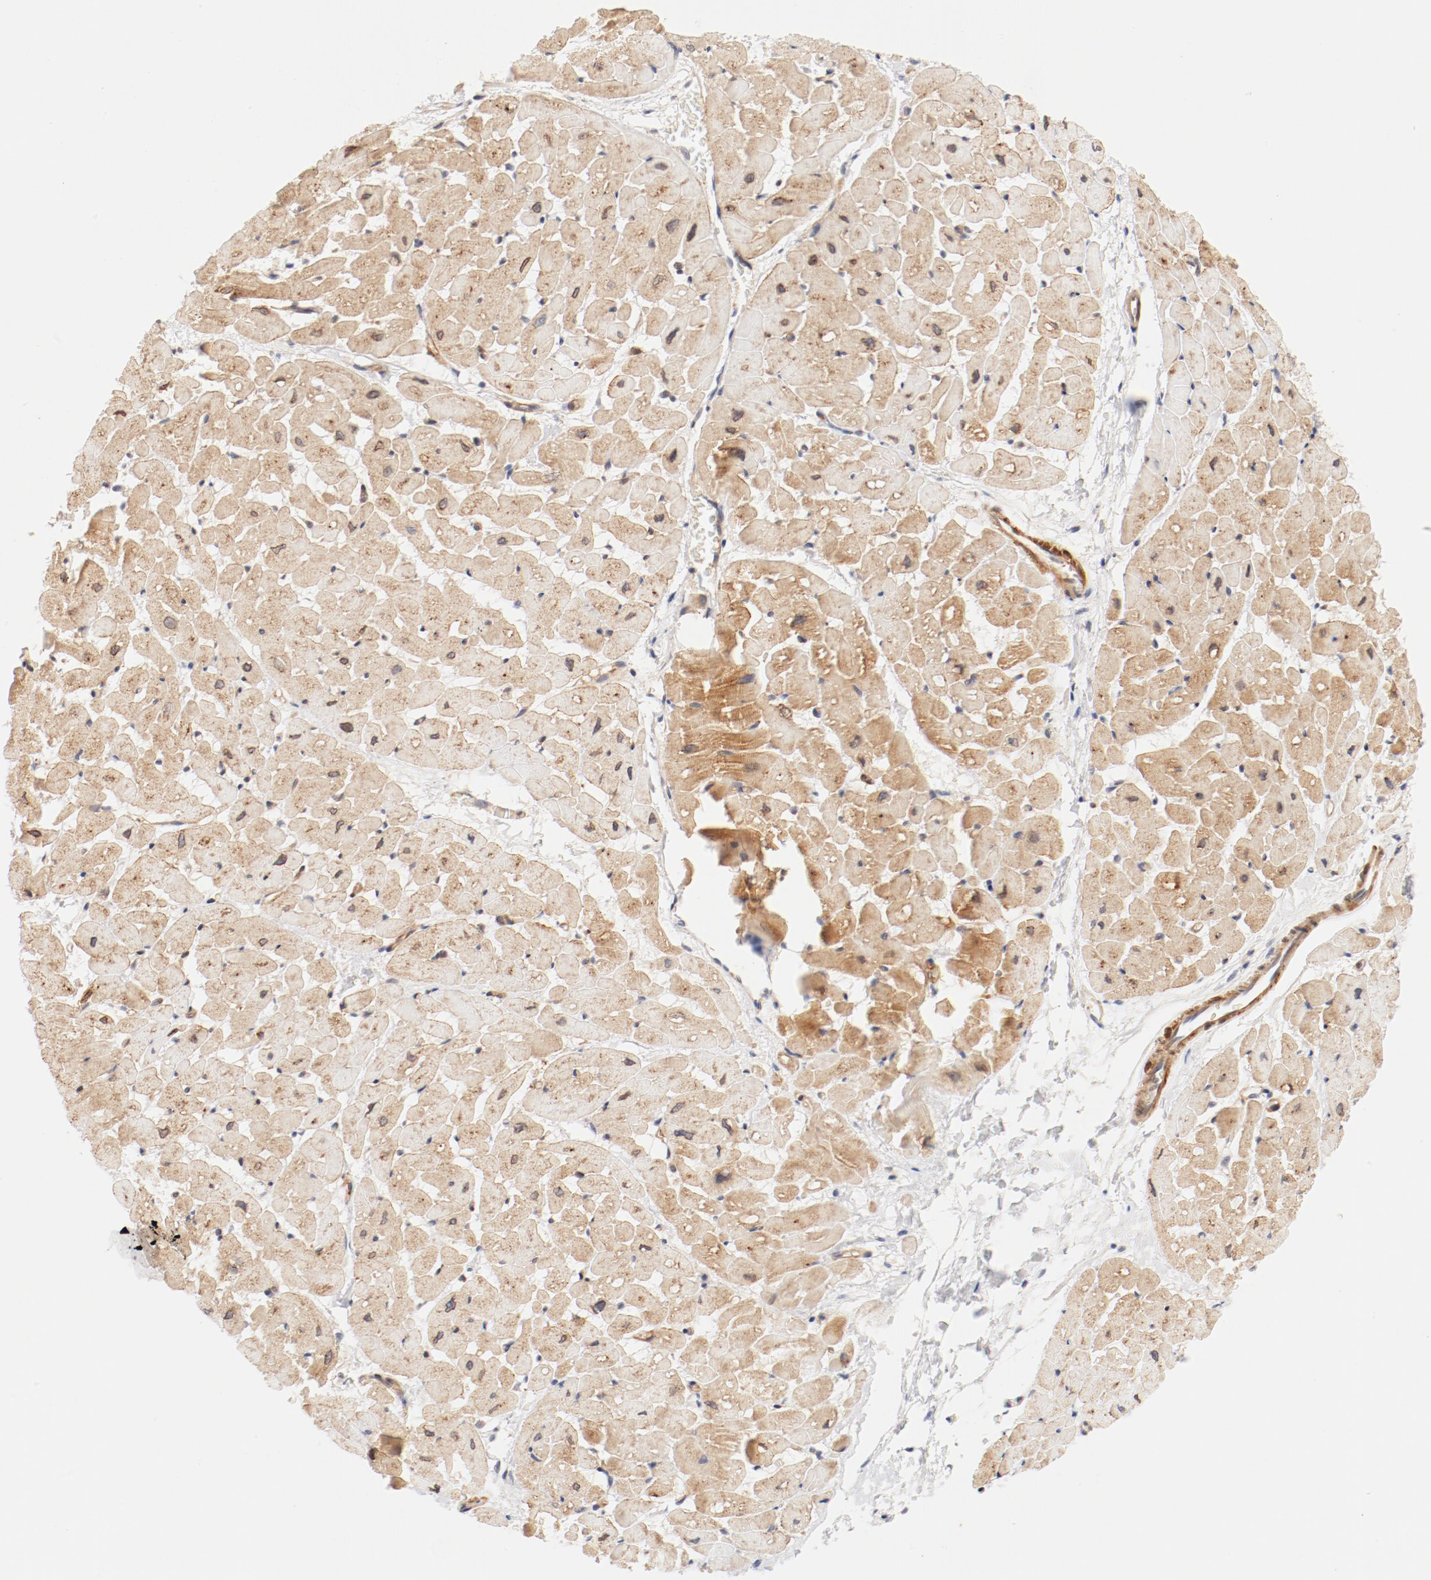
{"staining": {"intensity": "moderate", "quantity": ">75%", "location": "cytoplasmic/membranous"}, "tissue": "heart muscle", "cell_type": "Cardiomyocytes", "image_type": "normal", "snomed": [{"axis": "morphology", "description": "Normal tissue, NOS"}, {"axis": "topography", "description": "Heart"}], "caption": "Protein expression analysis of unremarkable heart muscle exhibits moderate cytoplasmic/membranous staining in approximately >75% of cardiomyocytes. (IHC, brightfield microscopy, high magnification).", "gene": "ZNF267", "patient": {"sex": "male", "age": 45}}